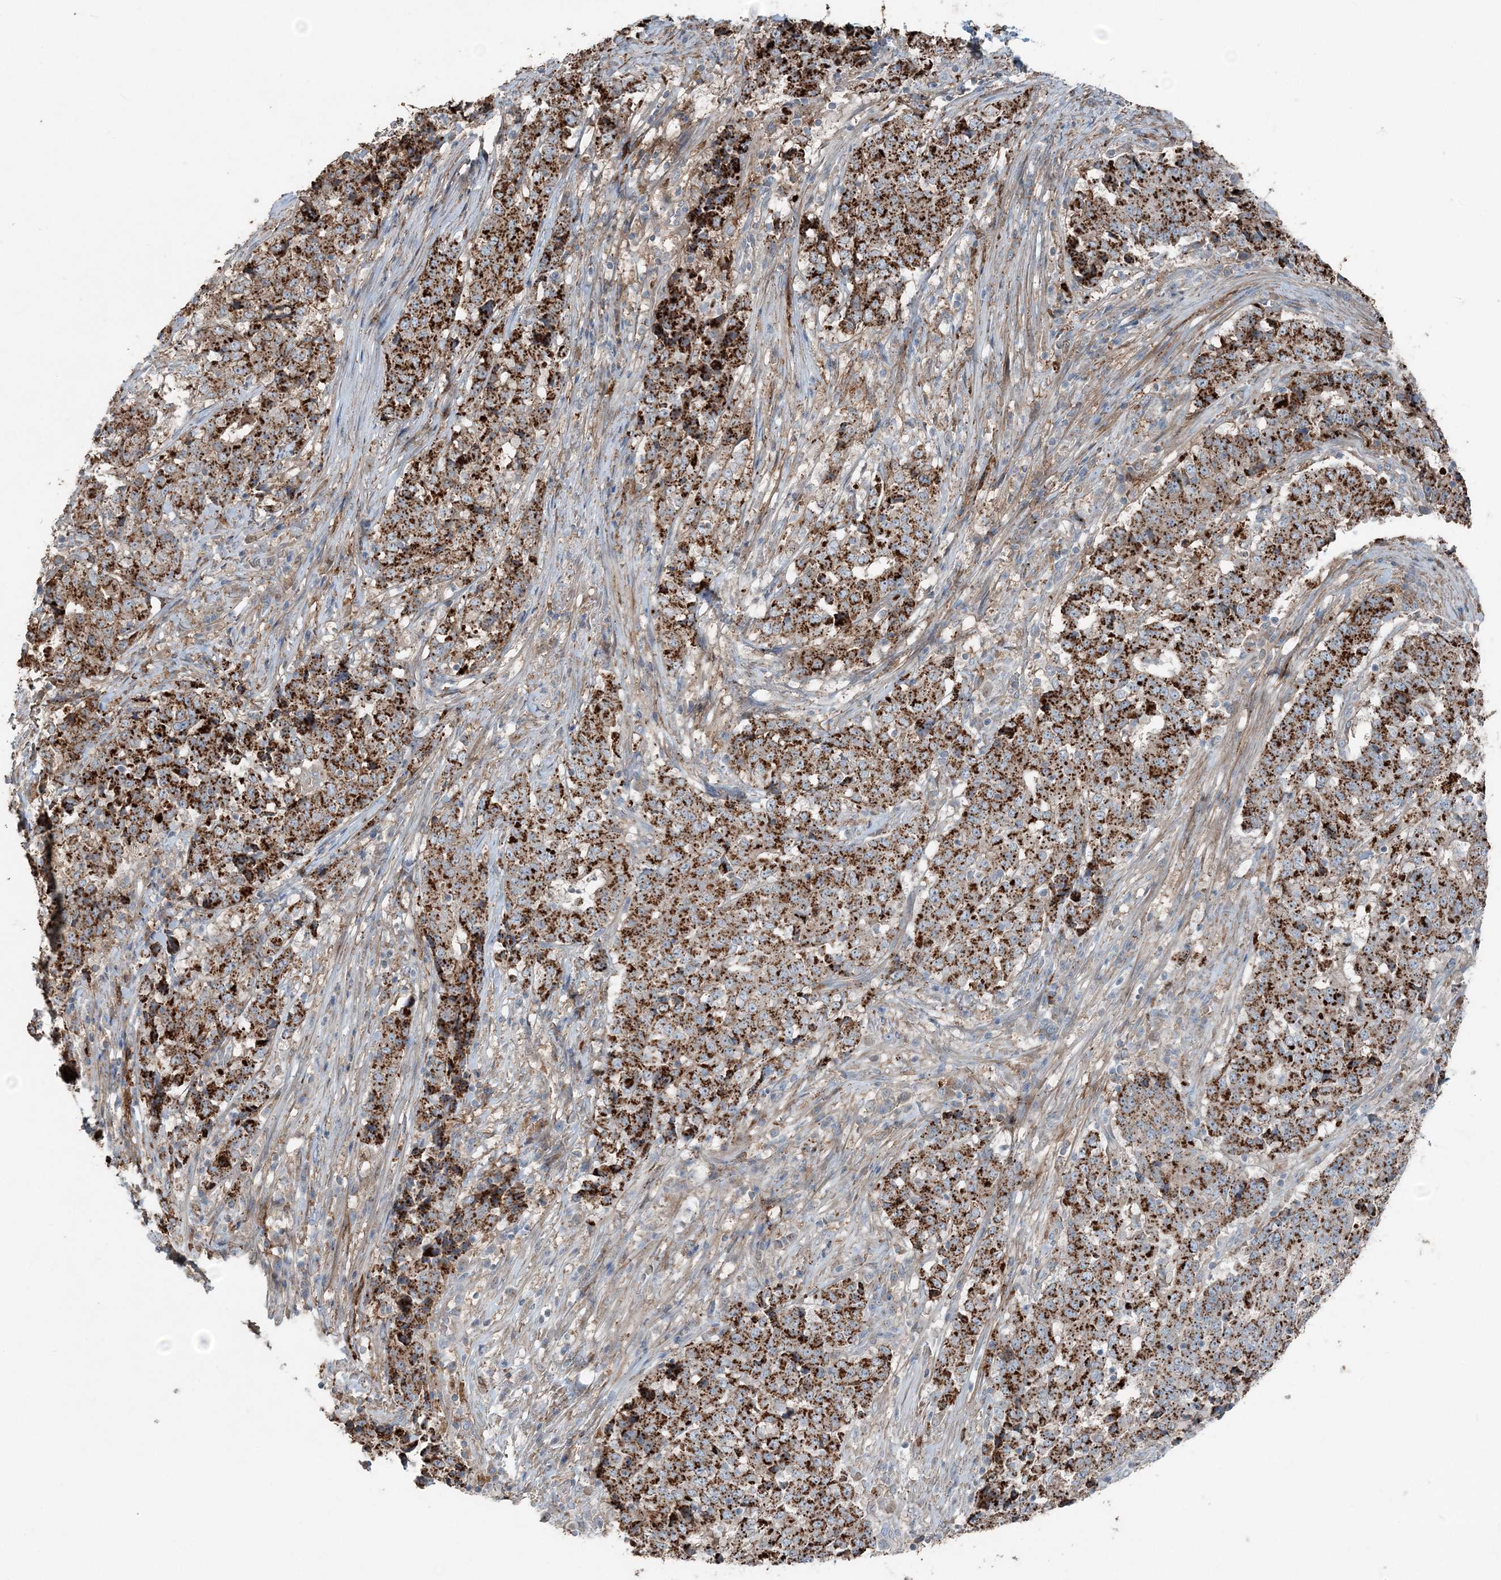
{"staining": {"intensity": "strong", "quantity": ">75%", "location": "cytoplasmic/membranous"}, "tissue": "stomach cancer", "cell_type": "Tumor cells", "image_type": "cancer", "snomed": [{"axis": "morphology", "description": "Adenocarcinoma, NOS"}, {"axis": "topography", "description": "Stomach"}], "caption": "IHC micrograph of neoplastic tissue: adenocarcinoma (stomach) stained using immunohistochemistry demonstrates high levels of strong protein expression localized specifically in the cytoplasmic/membranous of tumor cells, appearing as a cytoplasmic/membranous brown color.", "gene": "KY", "patient": {"sex": "male", "age": 59}}